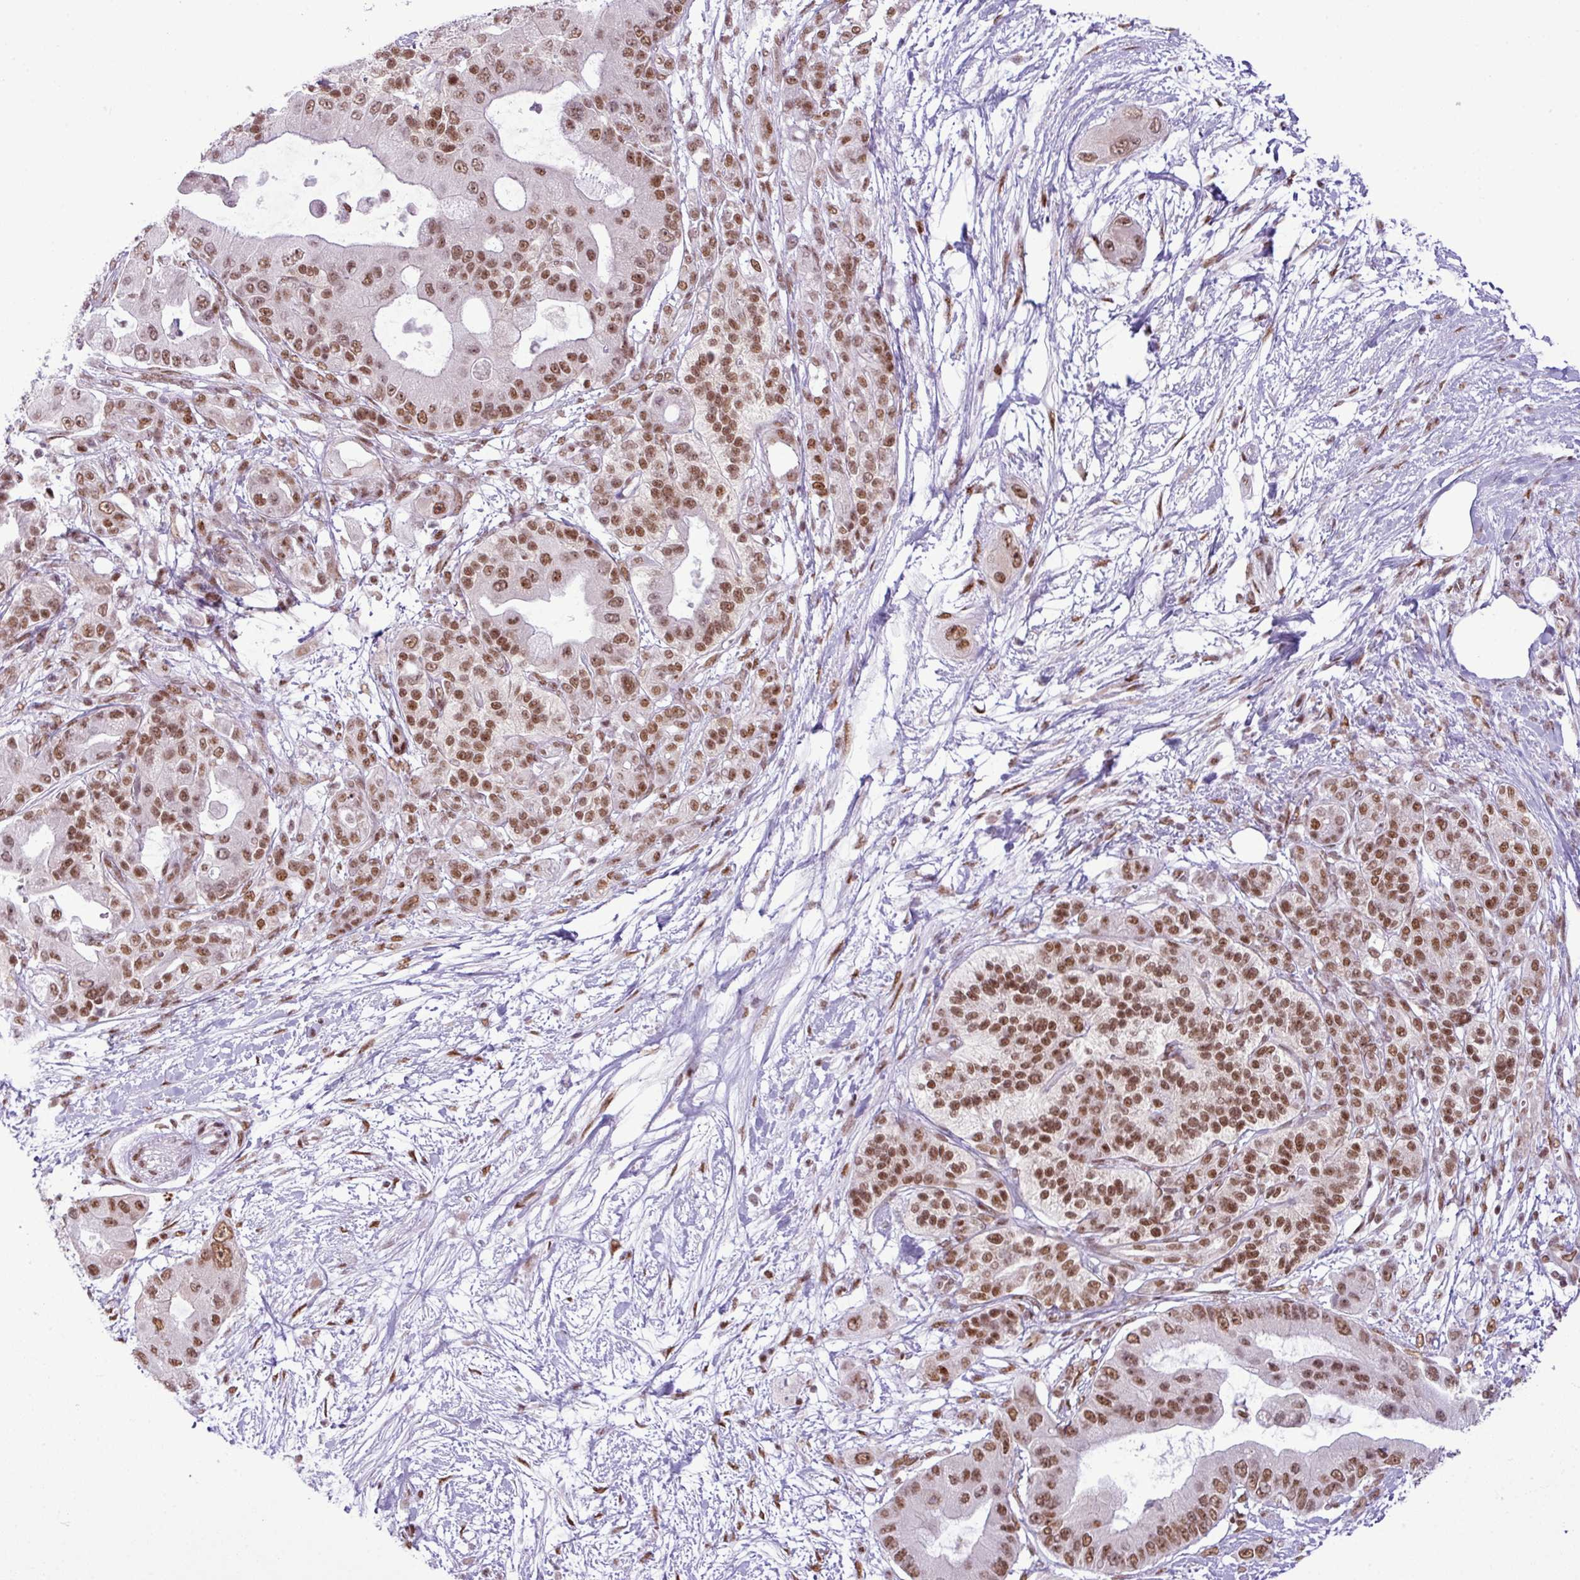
{"staining": {"intensity": "moderate", "quantity": ">75%", "location": "nuclear"}, "tissue": "pancreatic cancer", "cell_type": "Tumor cells", "image_type": "cancer", "snomed": [{"axis": "morphology", "description": "Adenocarcinoma, NOS"}, {"axis": "topography", "description": "Pancreas"}], "caption": "Adenocarcinoma (pancreatic) stained with a brown dye demonstrates moderate nuclear positive staining in about >75% of tumor cells.", "gene": "ARL6IP4", "patient": {"sex": "male", "age": 57}}